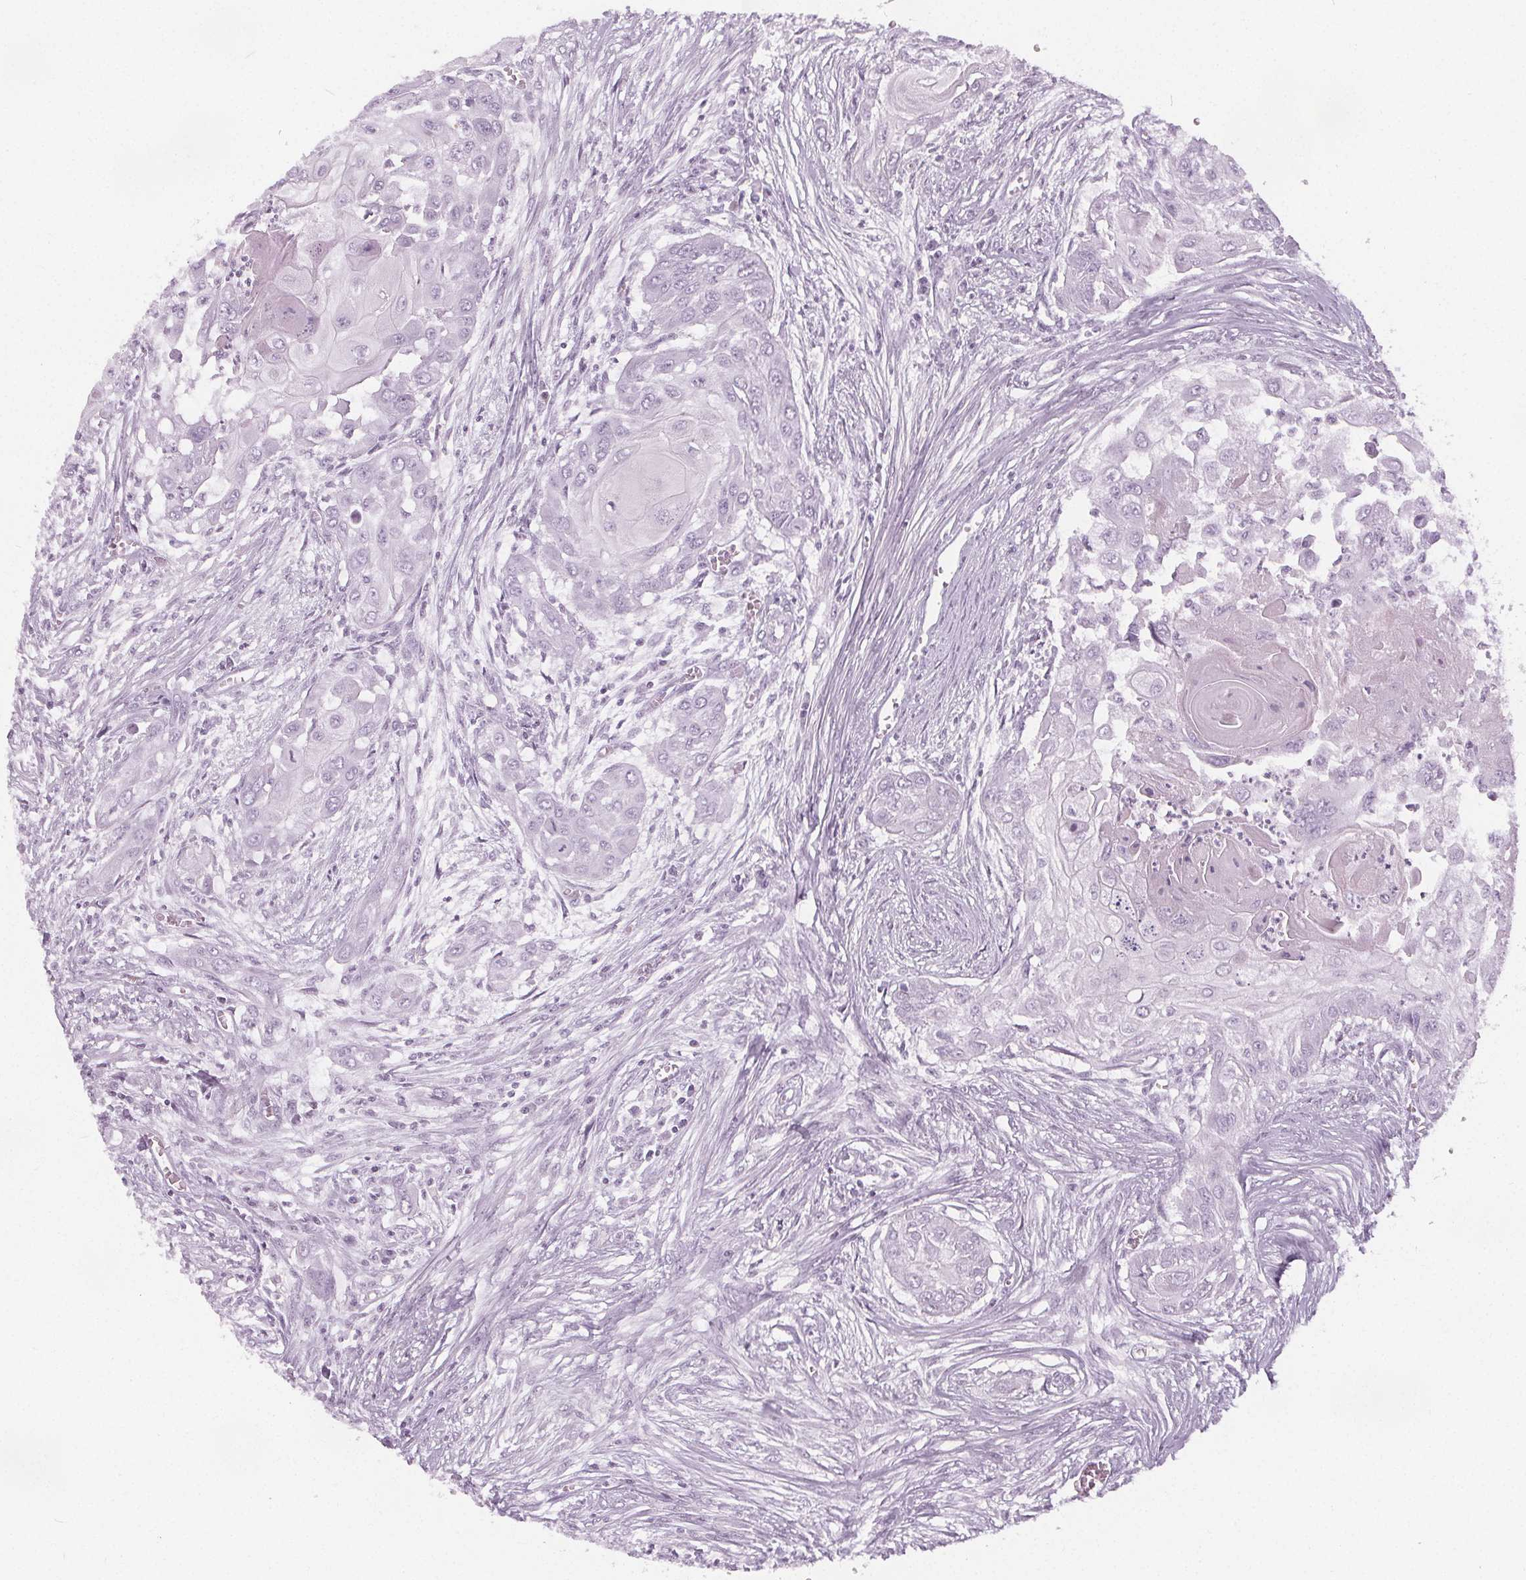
{"staining": {"intensity": "negative", "quantity": "none", "location": "none"}, "tissue": "head and neck cancer", "cell_type": "Tumor cells", "image_type": "cancer", "snomed": [{"axis": "morphology", "description": "Squamous cell carcinoma, NOS"}, {"axis": "topography", "description": "Oral tissue"}, {"axis": "topography", "description": "Head-Neck"}], "caption": "Head and neck squamous cell carcinoma was stained to show a protein in brown. There is no significant staining in tumor cells.", "gene": "SLC5A12", "patient": {"sex": "male", "age": 71}}